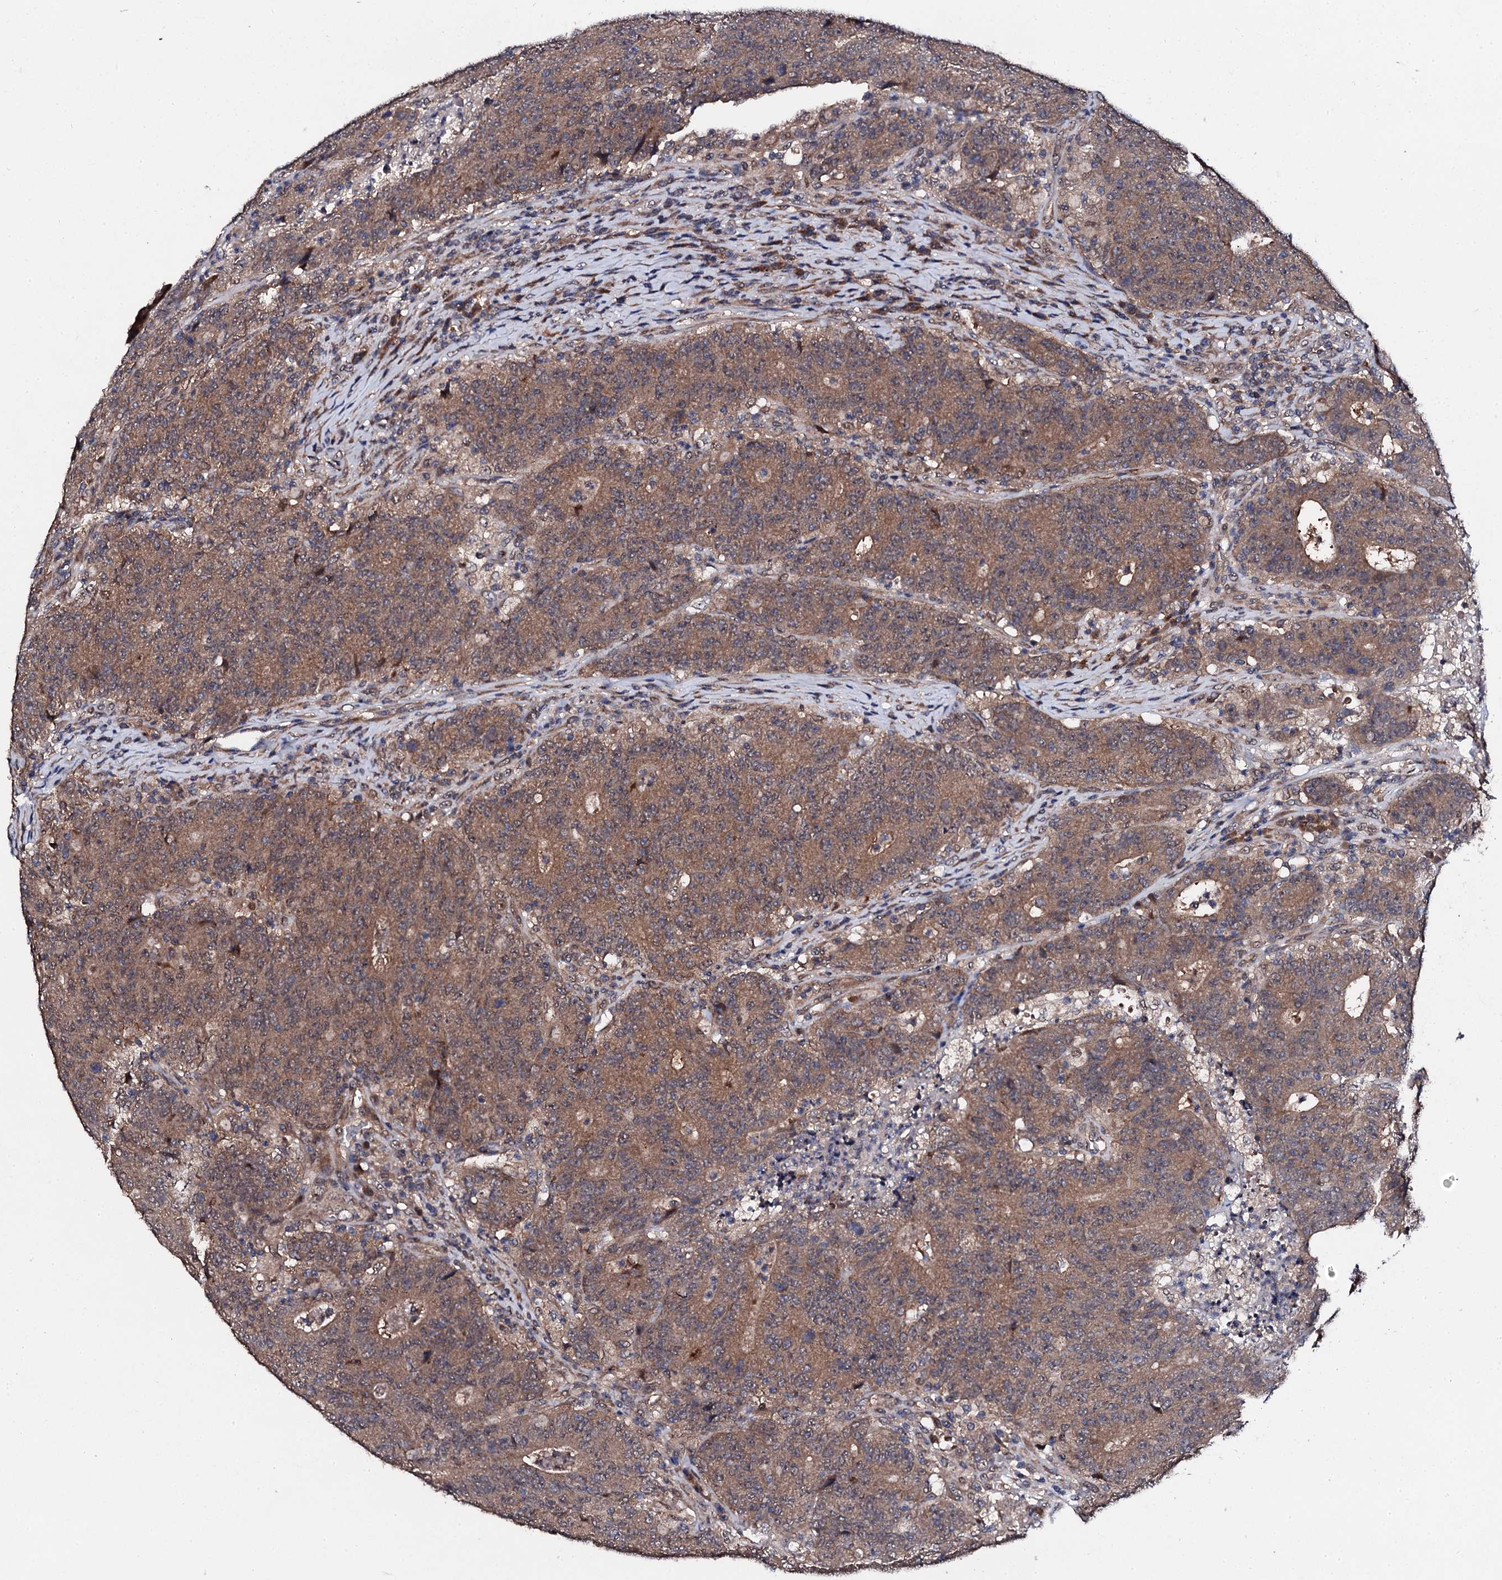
{"staining": {"intensity": "moderate", "quantity": ">75%", "location": "cytoplasmic/membranous"}, "tissue": "colorectal cancer", "cell_type": "Tumor cells", "image_type": "cancer", "snomed": [{"axis": "morphology", "description": "Adenocarcinoma, NOS"}, {"axis": "topography", "description": "Colon"}], "caption": "Colorectal cancer (adenocarcinoma) tissue reveals moderate cytoplasmic/membranous positivity in approximately >75% of tumor cells The staining is performed using DAB brown chromogen to label protein expression. The nuclei are counter-stained blue using hematoxylin.", "gene": "IP6K1", "patient": {"sex": "female", "age": 75}}